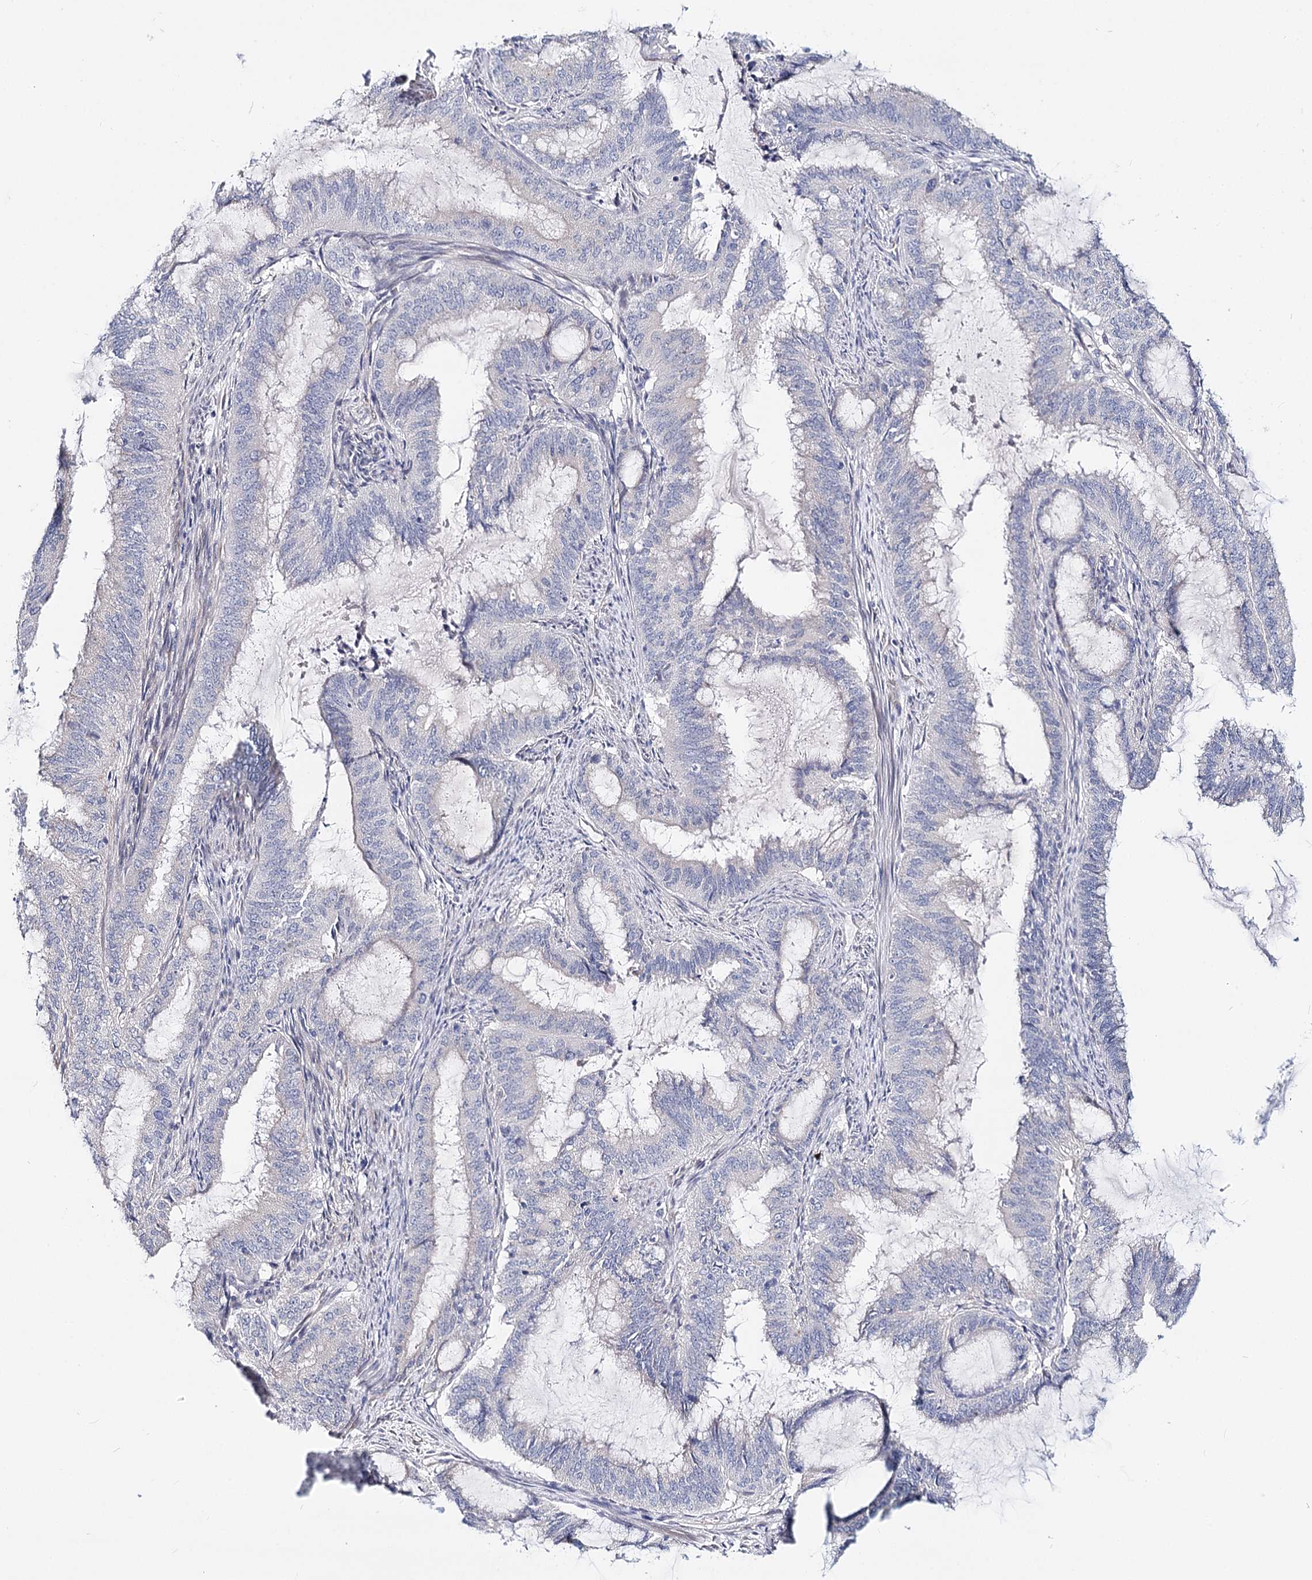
{"staining": {"intensity": "negative", "quantity": "none", "location": "none"}, "tissue": "endometrial cancer", "cell_type": "Tumor cells", "image_type": "cancer", "snomed": [{"axis": "morphology", "description": "Adenocarcinoma, NOS"}, {"axis": "topography", "description": "Endometrium"}], "caption": "Tumor cells show no significant protein positivity in adenocarcinoma (endometrial).", "gene": "TEX12", "patient": {"sex": "female", "age": 51}}